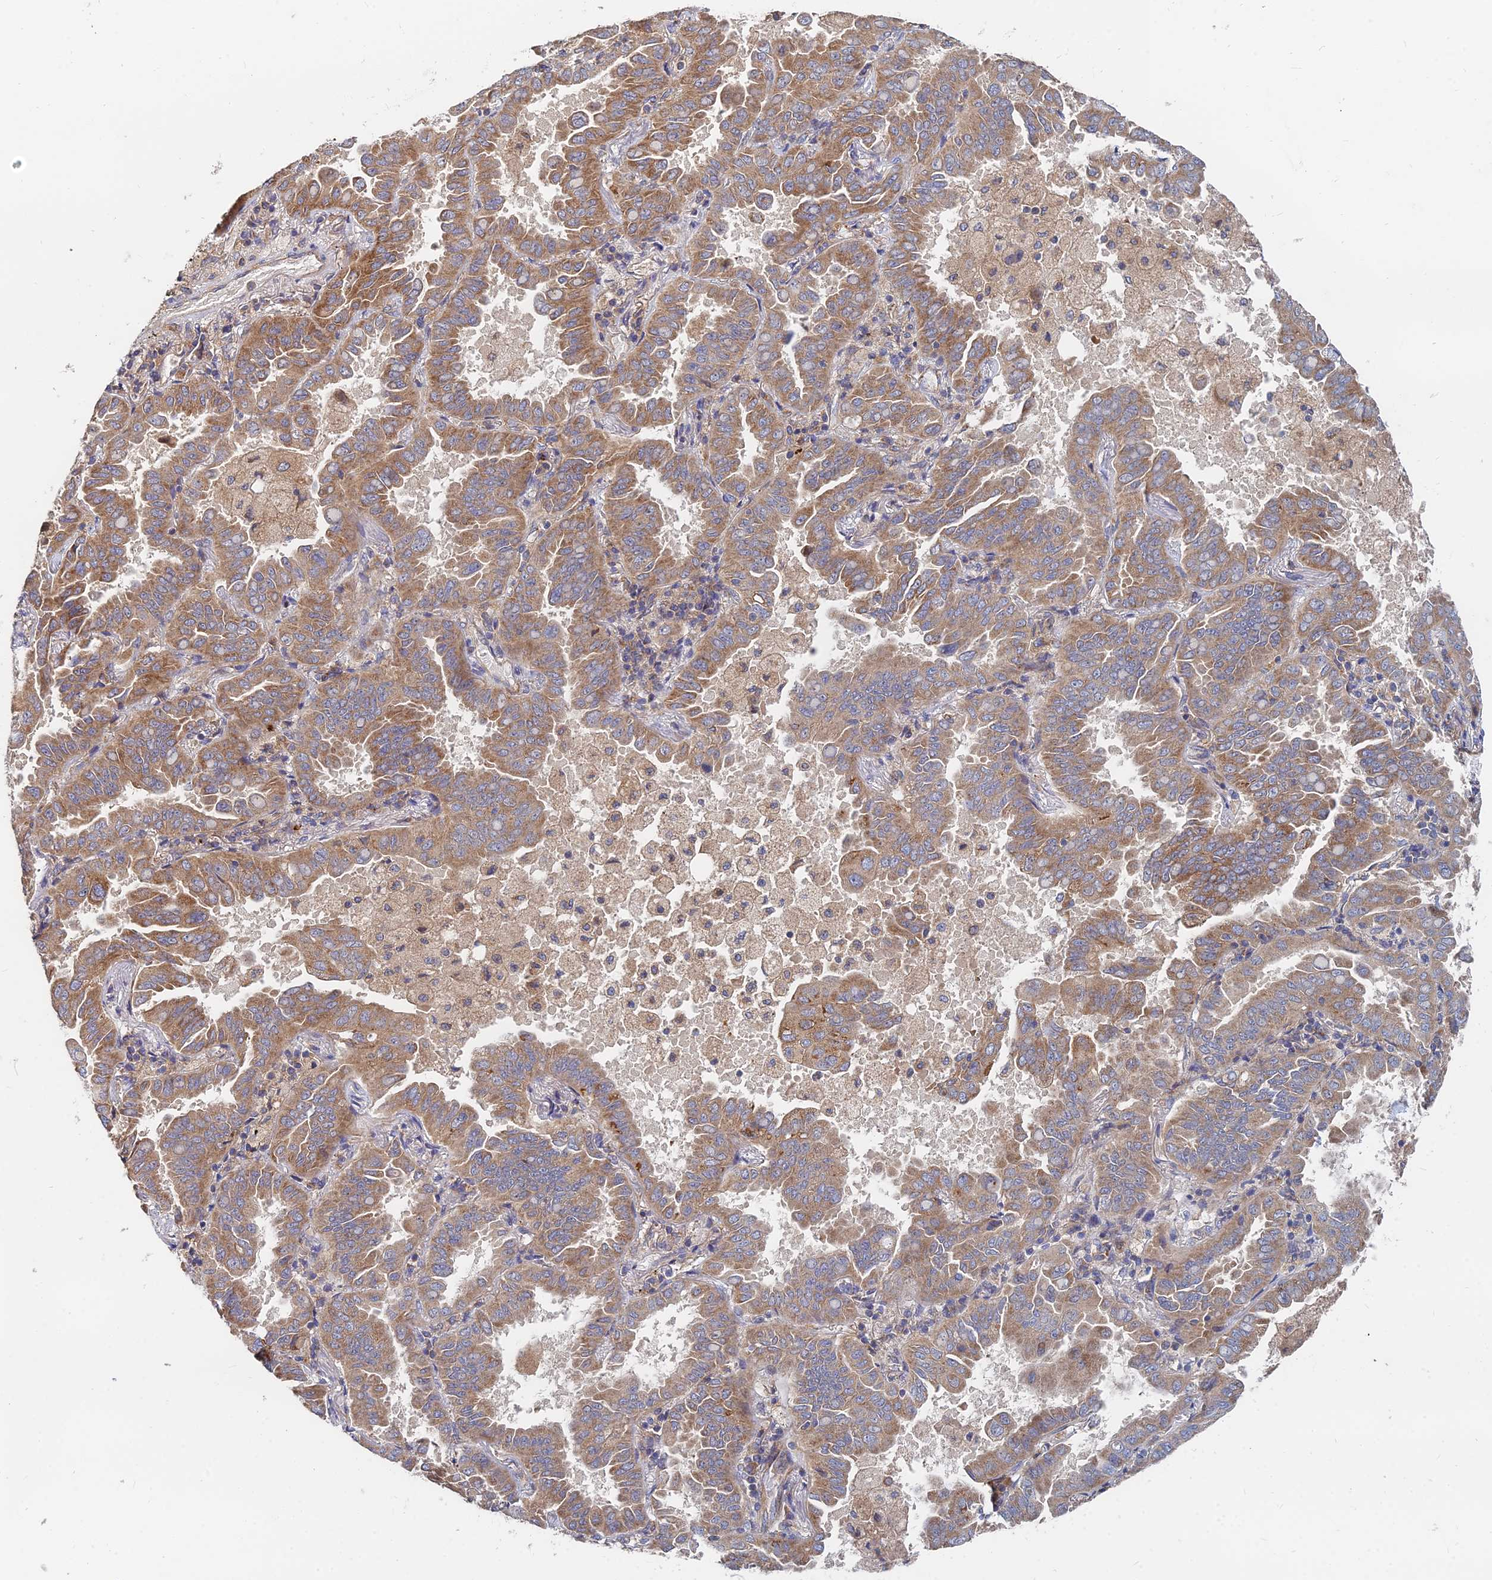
{"staining": {"intensity": "moderate", "quantity": ">75%", "location": "cytoplasmic/membranous"}, "tissue": "lung cancer", "cell_type": "Tumor cells", "image_type": "cancer", "snomed": [{"axis": "morphology", "description": "Adenocarcinoma, NOS"}, {"axis": "topography", "description": "Lung"}], "caption": "Adenocarcinoma (lung) stained with DAB immunohistochemistry (IHC) shows medium levels of moderate cytoplasmic/membranous positivity in about >75% of tumor cells.", "gene": "CCZ1", "patient": {"sex": "male", "age": 64}}